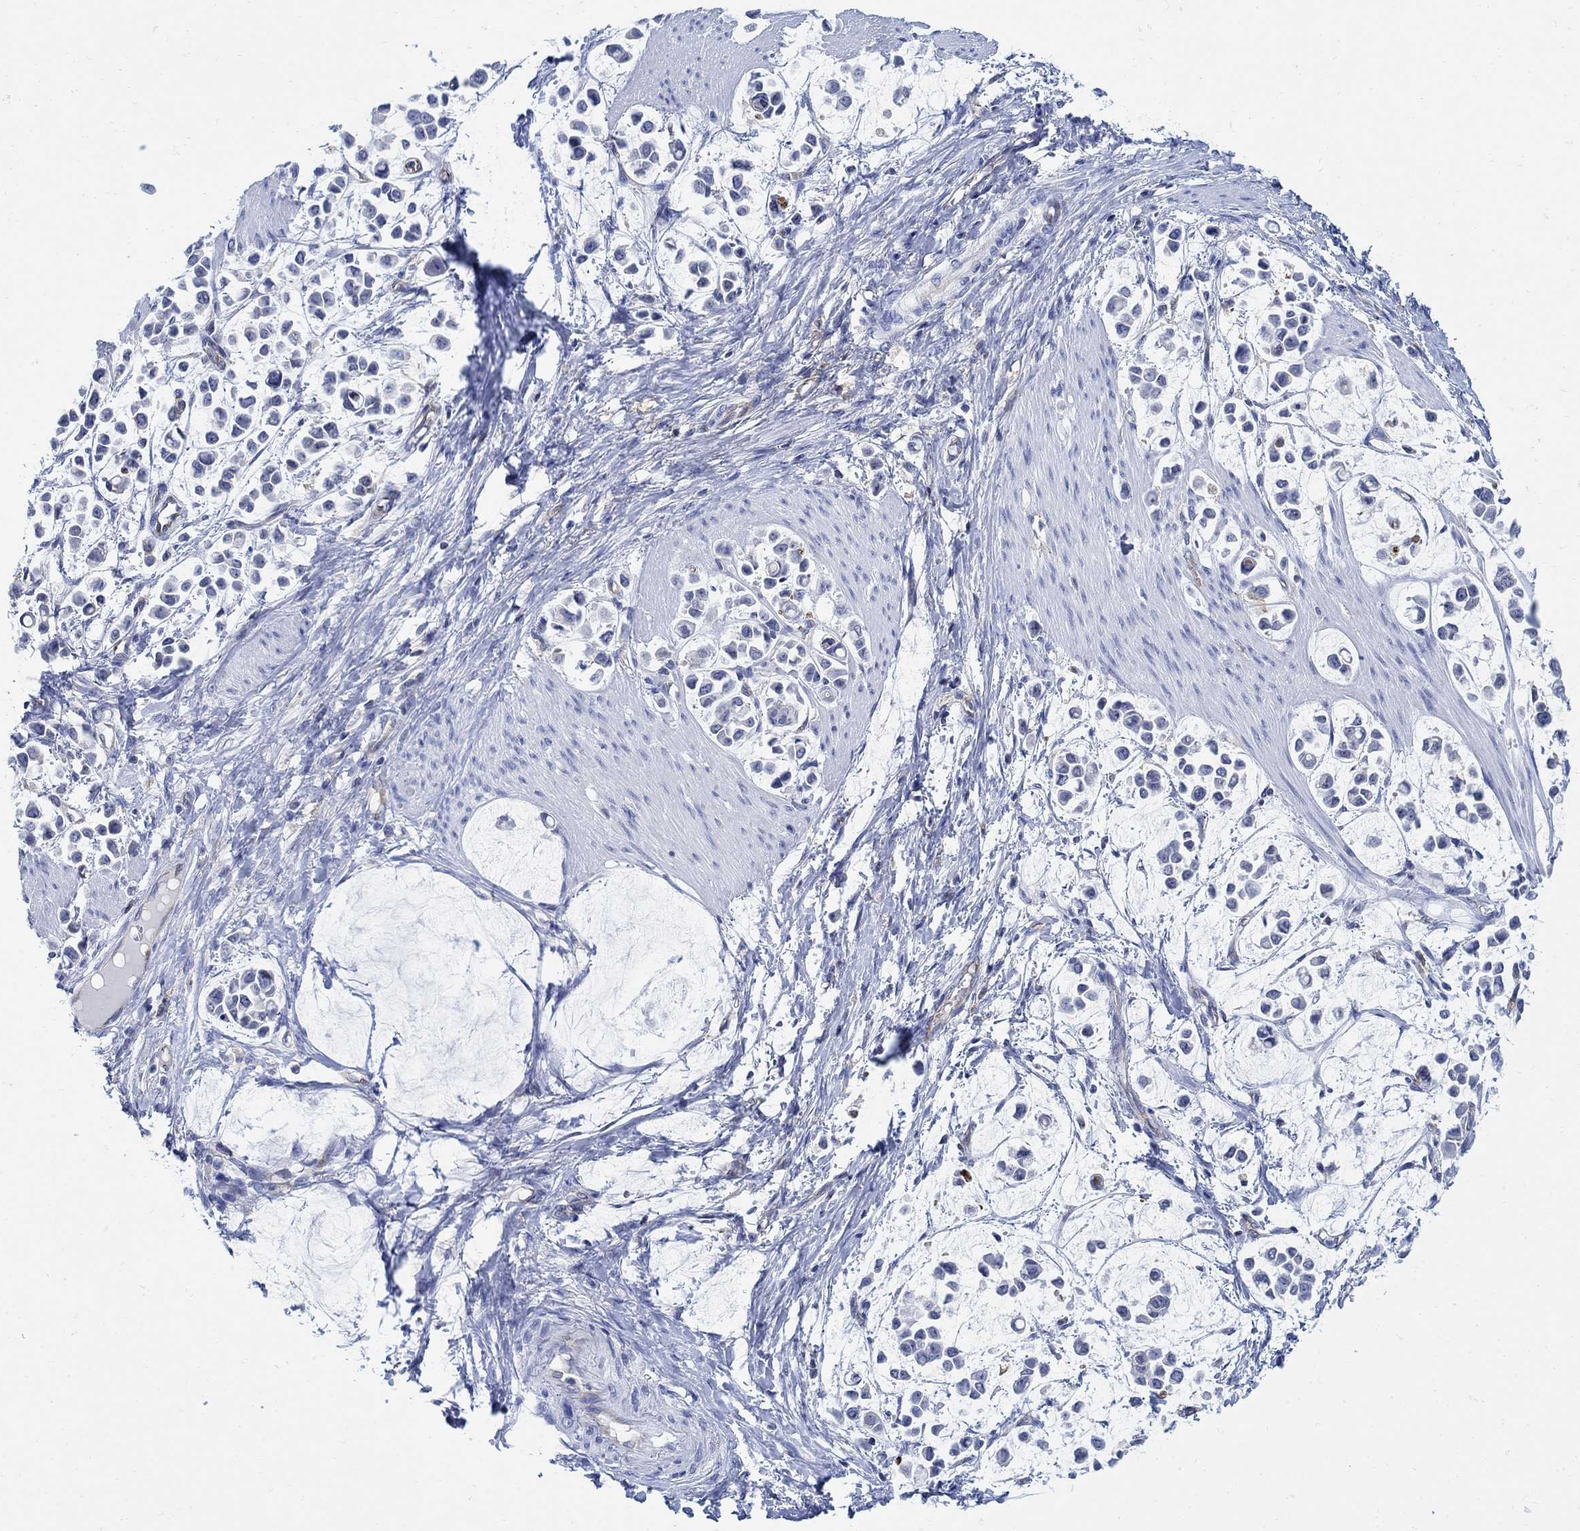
{"staining": {"intensity": "negative", "quantity": "none", "location": "none"}, "tissue": "stomach cancer", "cell_type": "Tumor cells", "image_type": "cancer", "snomed": [{"axis": "morphology", "description": "Adenocarcinoma, NOS"}, {"axis": "topography", "description": "Stomach"}], "caption": "The immunohistochemistry (IHC) histopathology image has no significant staining in tumor cells of stomach adenocarcinoma tissue.", "gene": "PHF21B", "patient": {"sex": "male", "age": 82}}